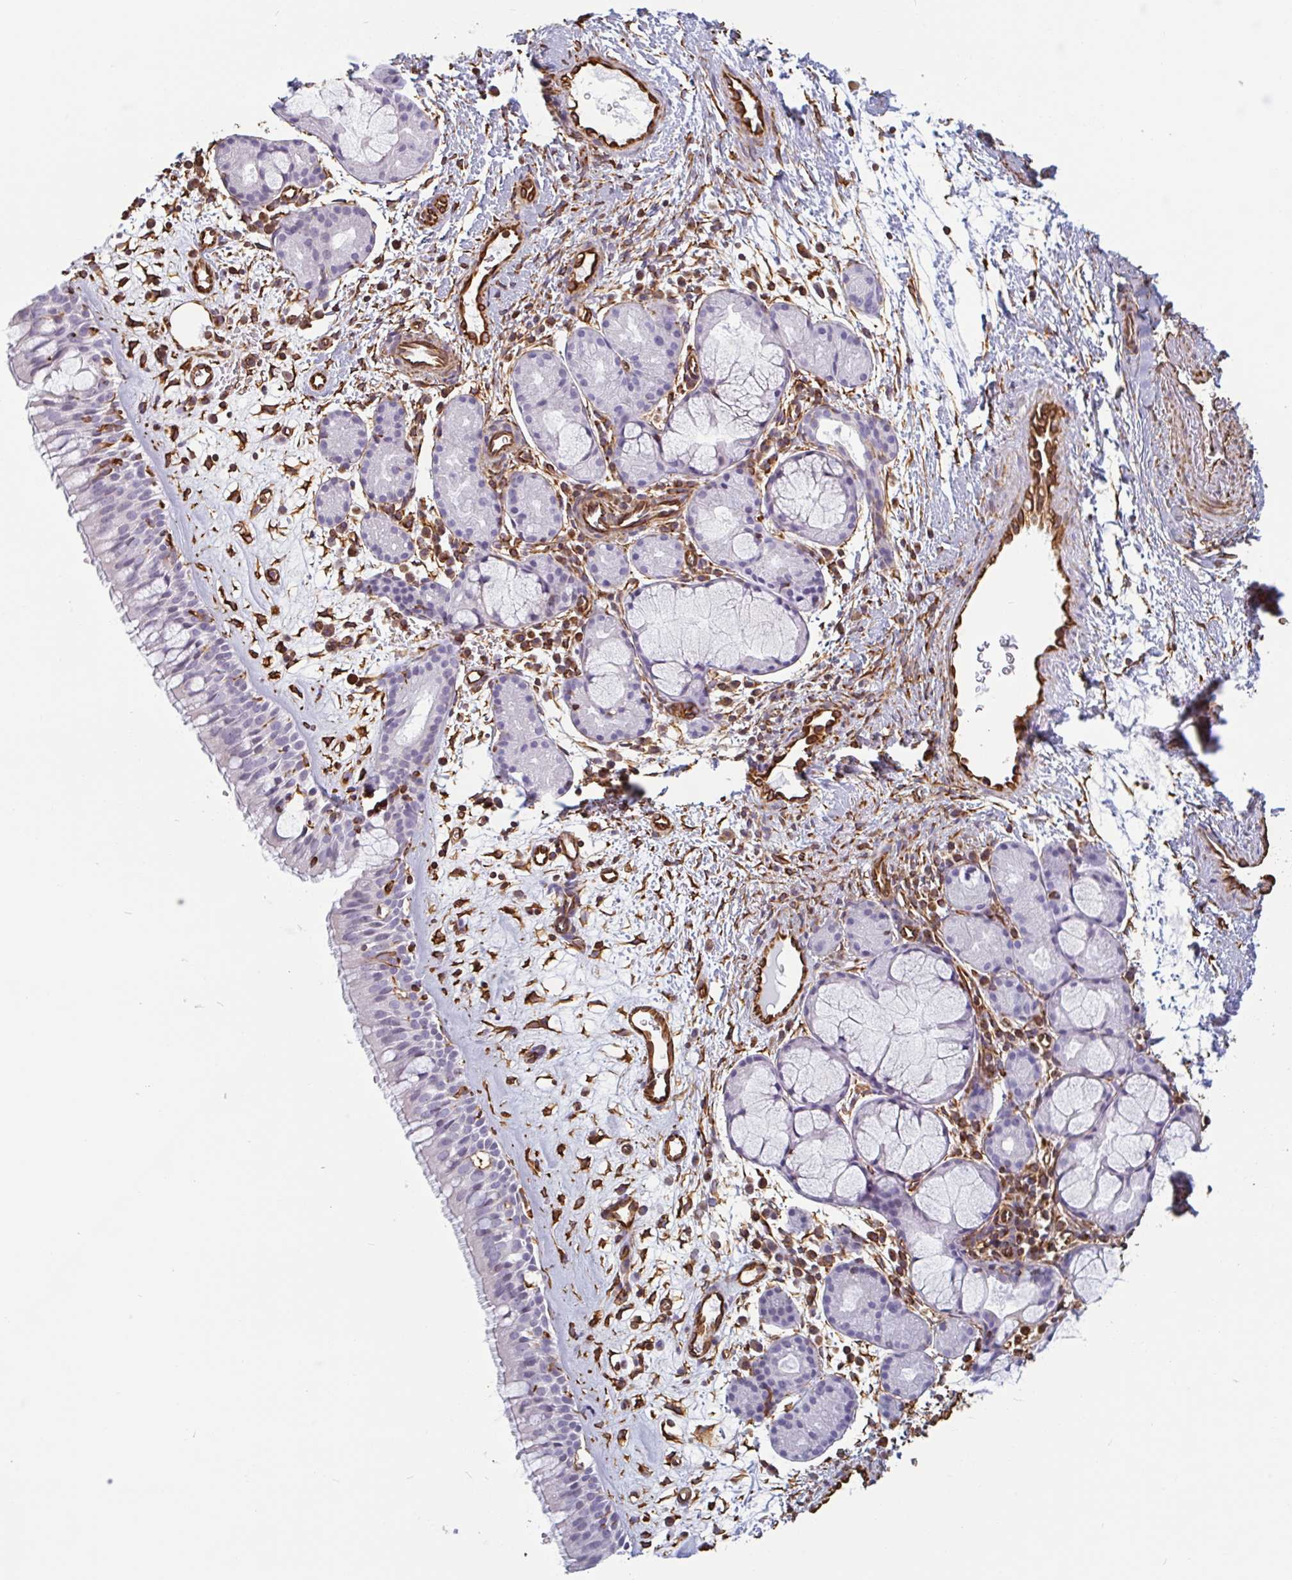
{"staining": {"intensity": "strong", "quantity": "<25%", "location": "cytoplasmic/membranous"}, "tissue": "nasopharynx", "cell_type": "Respiratory epithelial cells", "image_type": "normal", "snomed": [{"axis": "morphology", "description": "Normal tissue, NOS"}, {"axis": "topography", "description": "Nasopharynx"}], "caption": "The micrograph displays immunohistochemical staining of benign nasopharynx. There is strong cytoplasmic/membranous expression is identified in about <25% of respiratory epithelial cells. Immunohistochemistry (ihc) stains the protein in brown and the nuclei are stained blue.", "gene": "PPFIA1", "patient": {"sex": "male", "age": 65}}